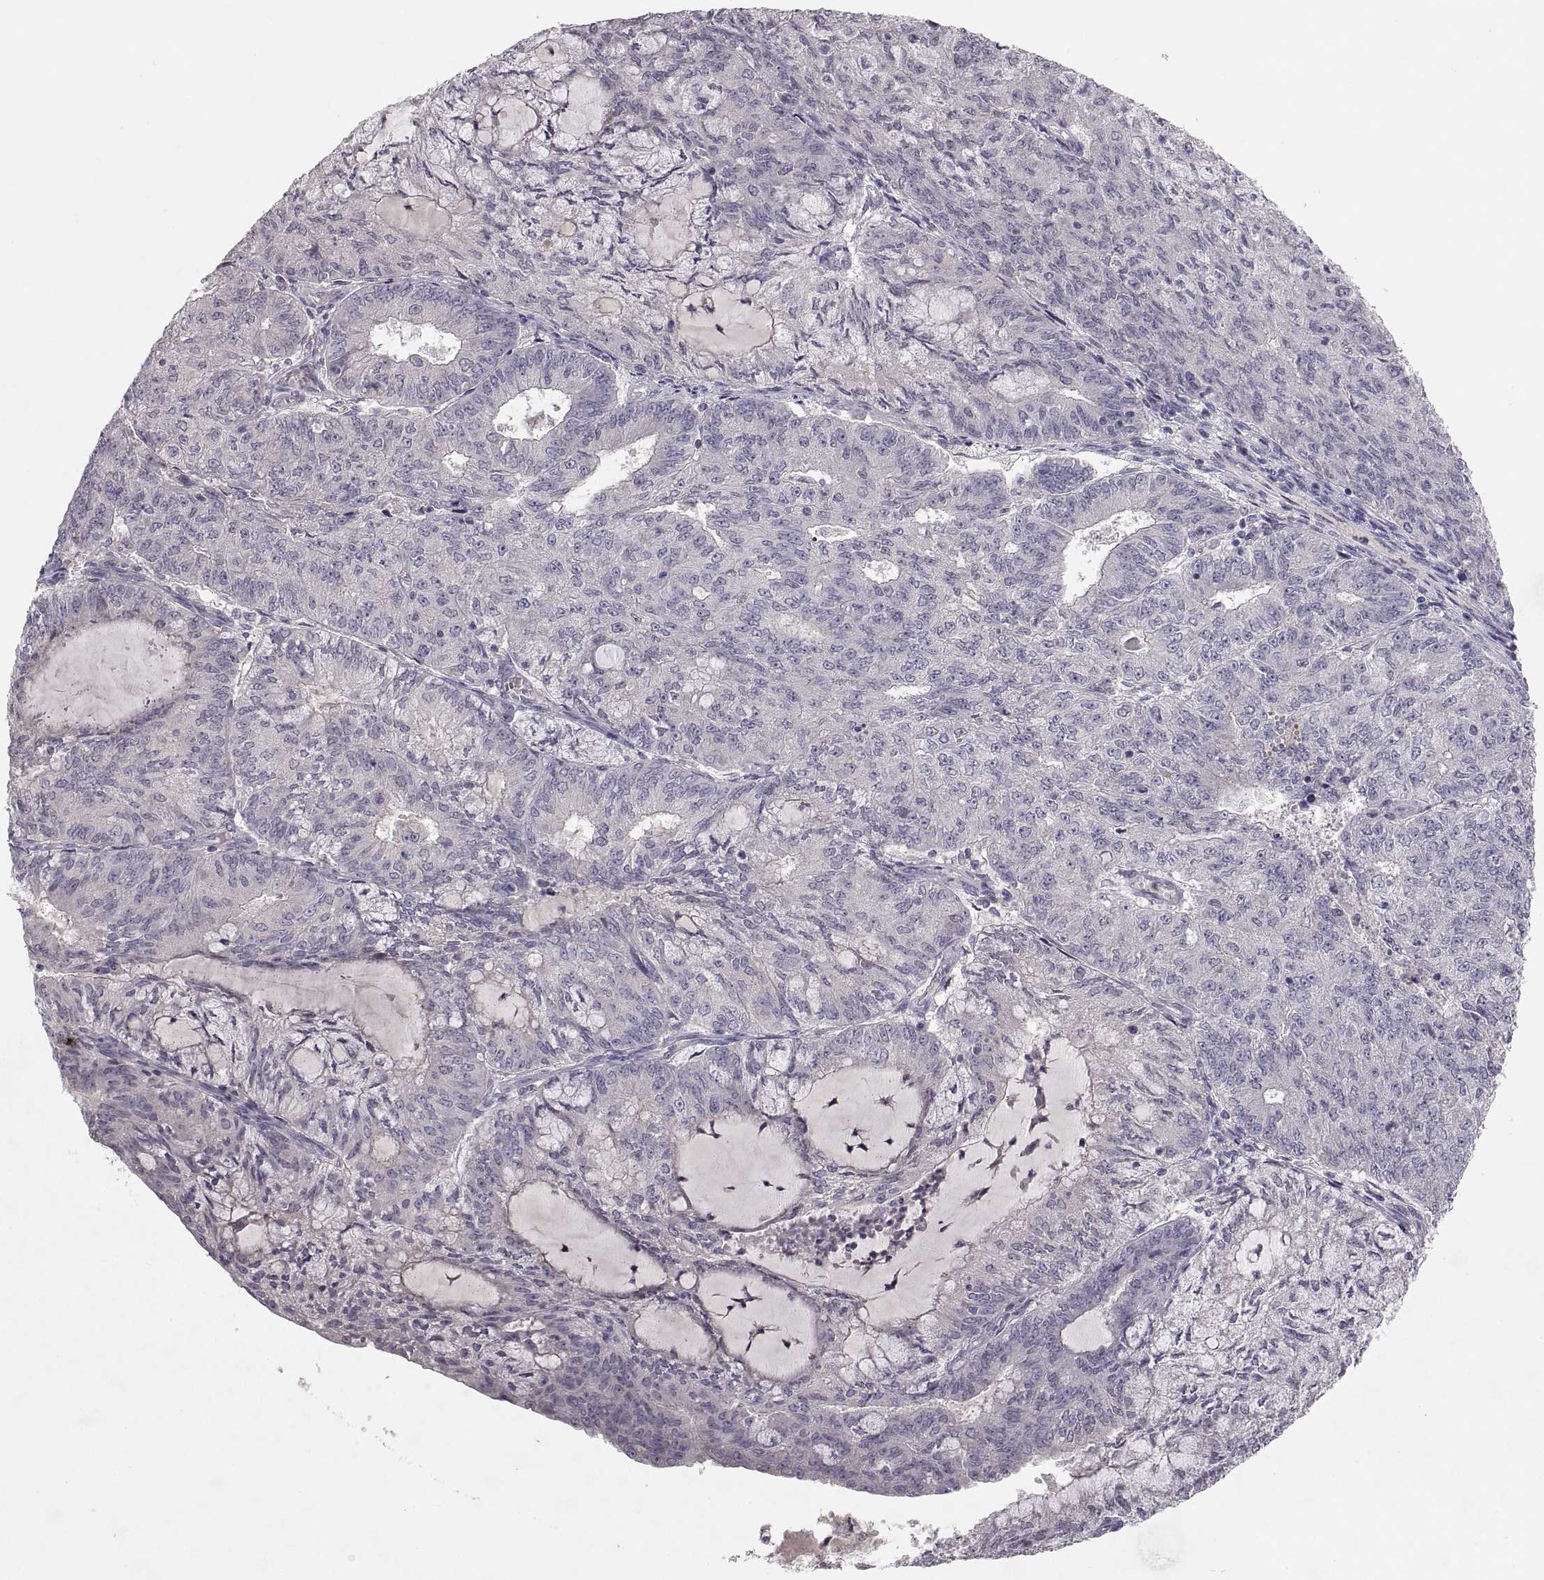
{"staining": {"intensity": "negative", "quantity": "none", "location": "none"}, "tissue": "endometrial cancer", "cell_type": "Tumor cells", "image_type": "cancer", "snomed": [{"axis": "morphology", "description": "Adenocarcinoma, NOS"}, {"axis": "topography", "description": "Endometrium"}], "caption": "Protein analysis of endometrial adenocarcinoma displays no significant expression in tumor cells.", "gene": "PAX2", "patient": {"sex": "female", "age": 82}}